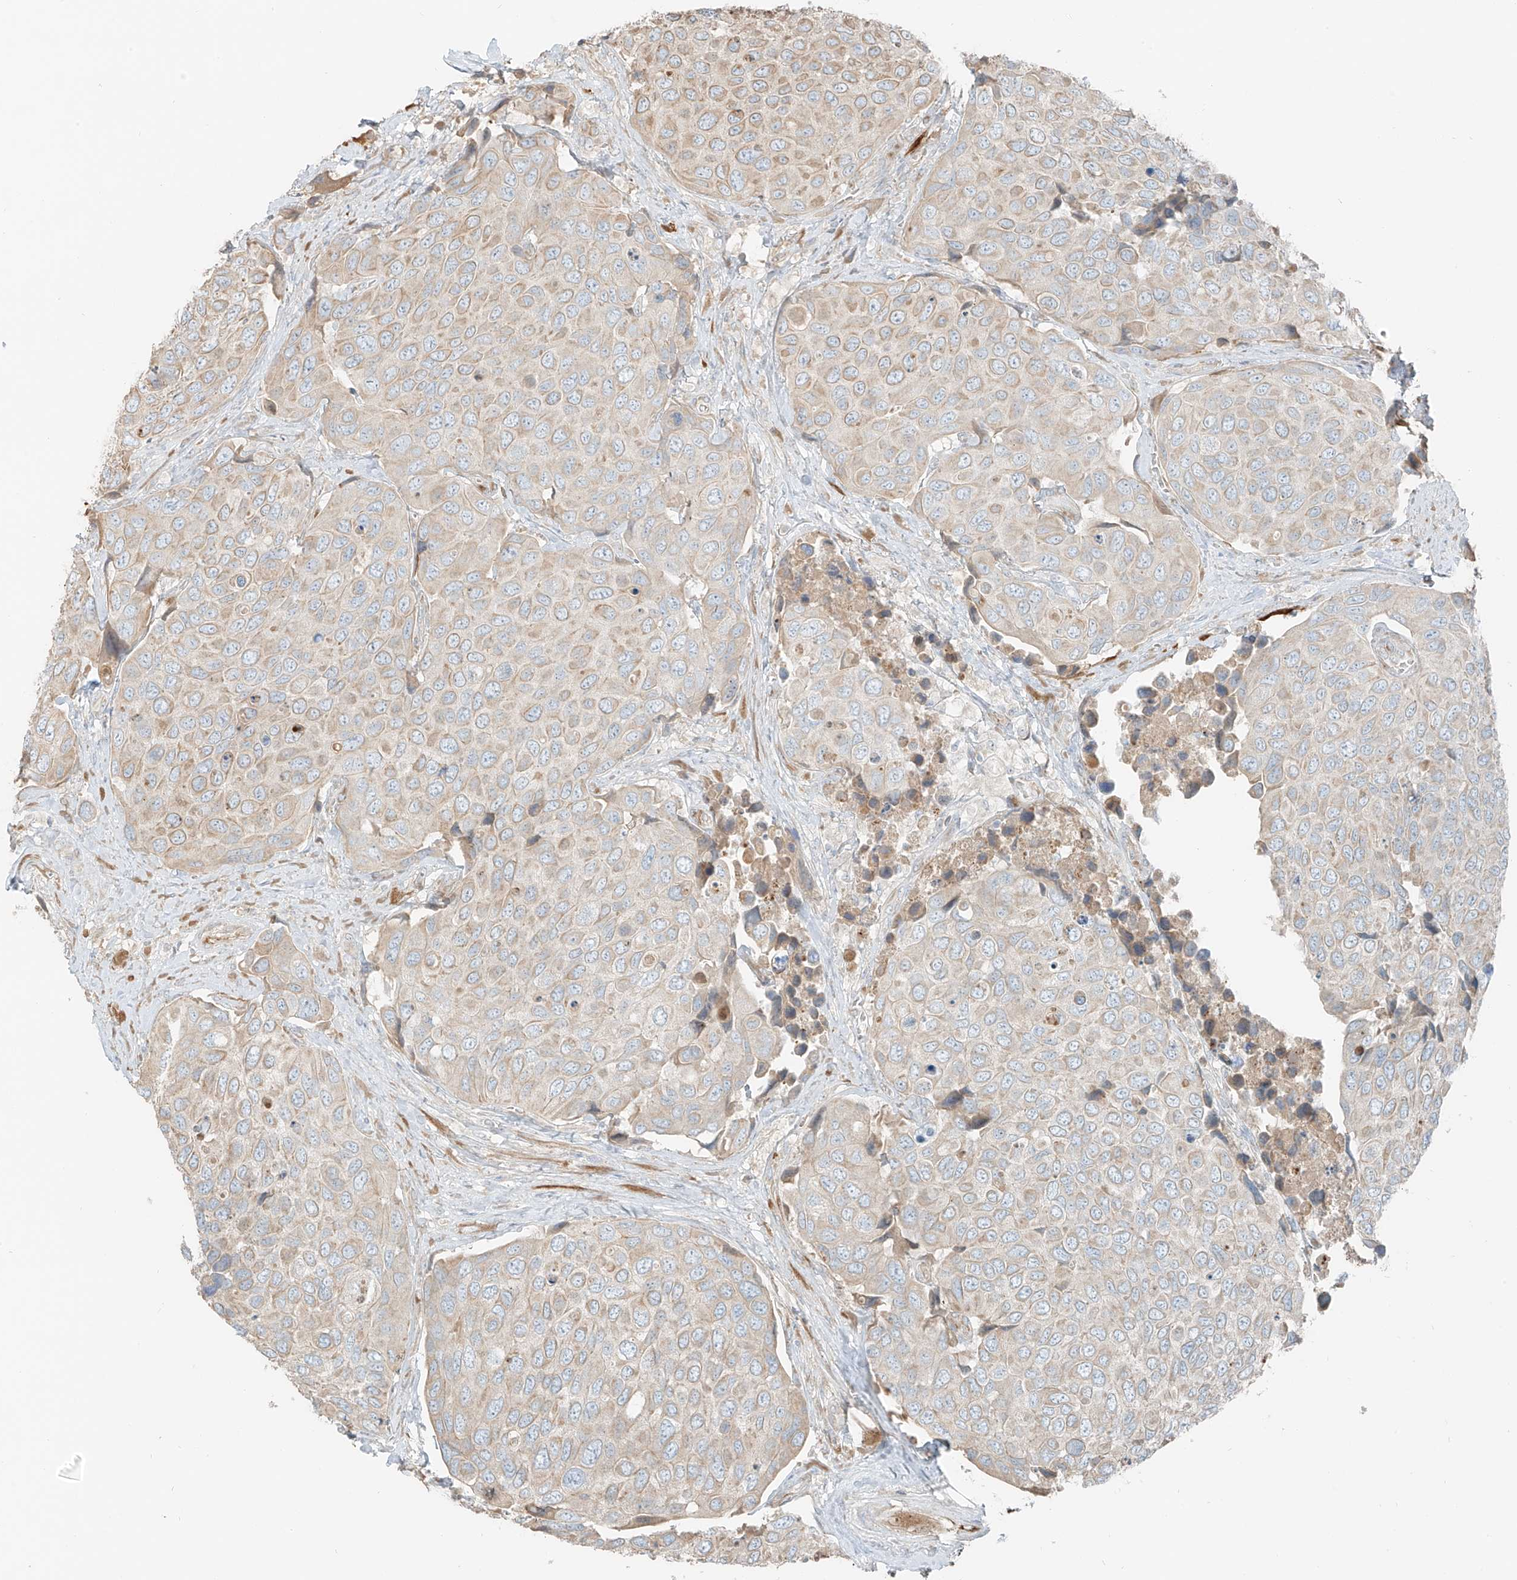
{"staining": {"intensity": "weak", "quantity": "<25%", "location": "cytoplasmic/membranous"}, "tissue": "urothelial cancer", "cell_type": "Tumor cells", "image_type": "cancer", "snomed": [{"axis": "morphology", "description": "Urothelial carcinoma, High grade"}, {"axis": "topography", "description": "Urinary bladder"}], "caption": "This is an immunohistochemistry (IHC) photomicrograph of human urothelial cancer. There is no expression in tumor cells.", "gene": "FSTL1", "patient": {"sex": "male", "age": 74}}